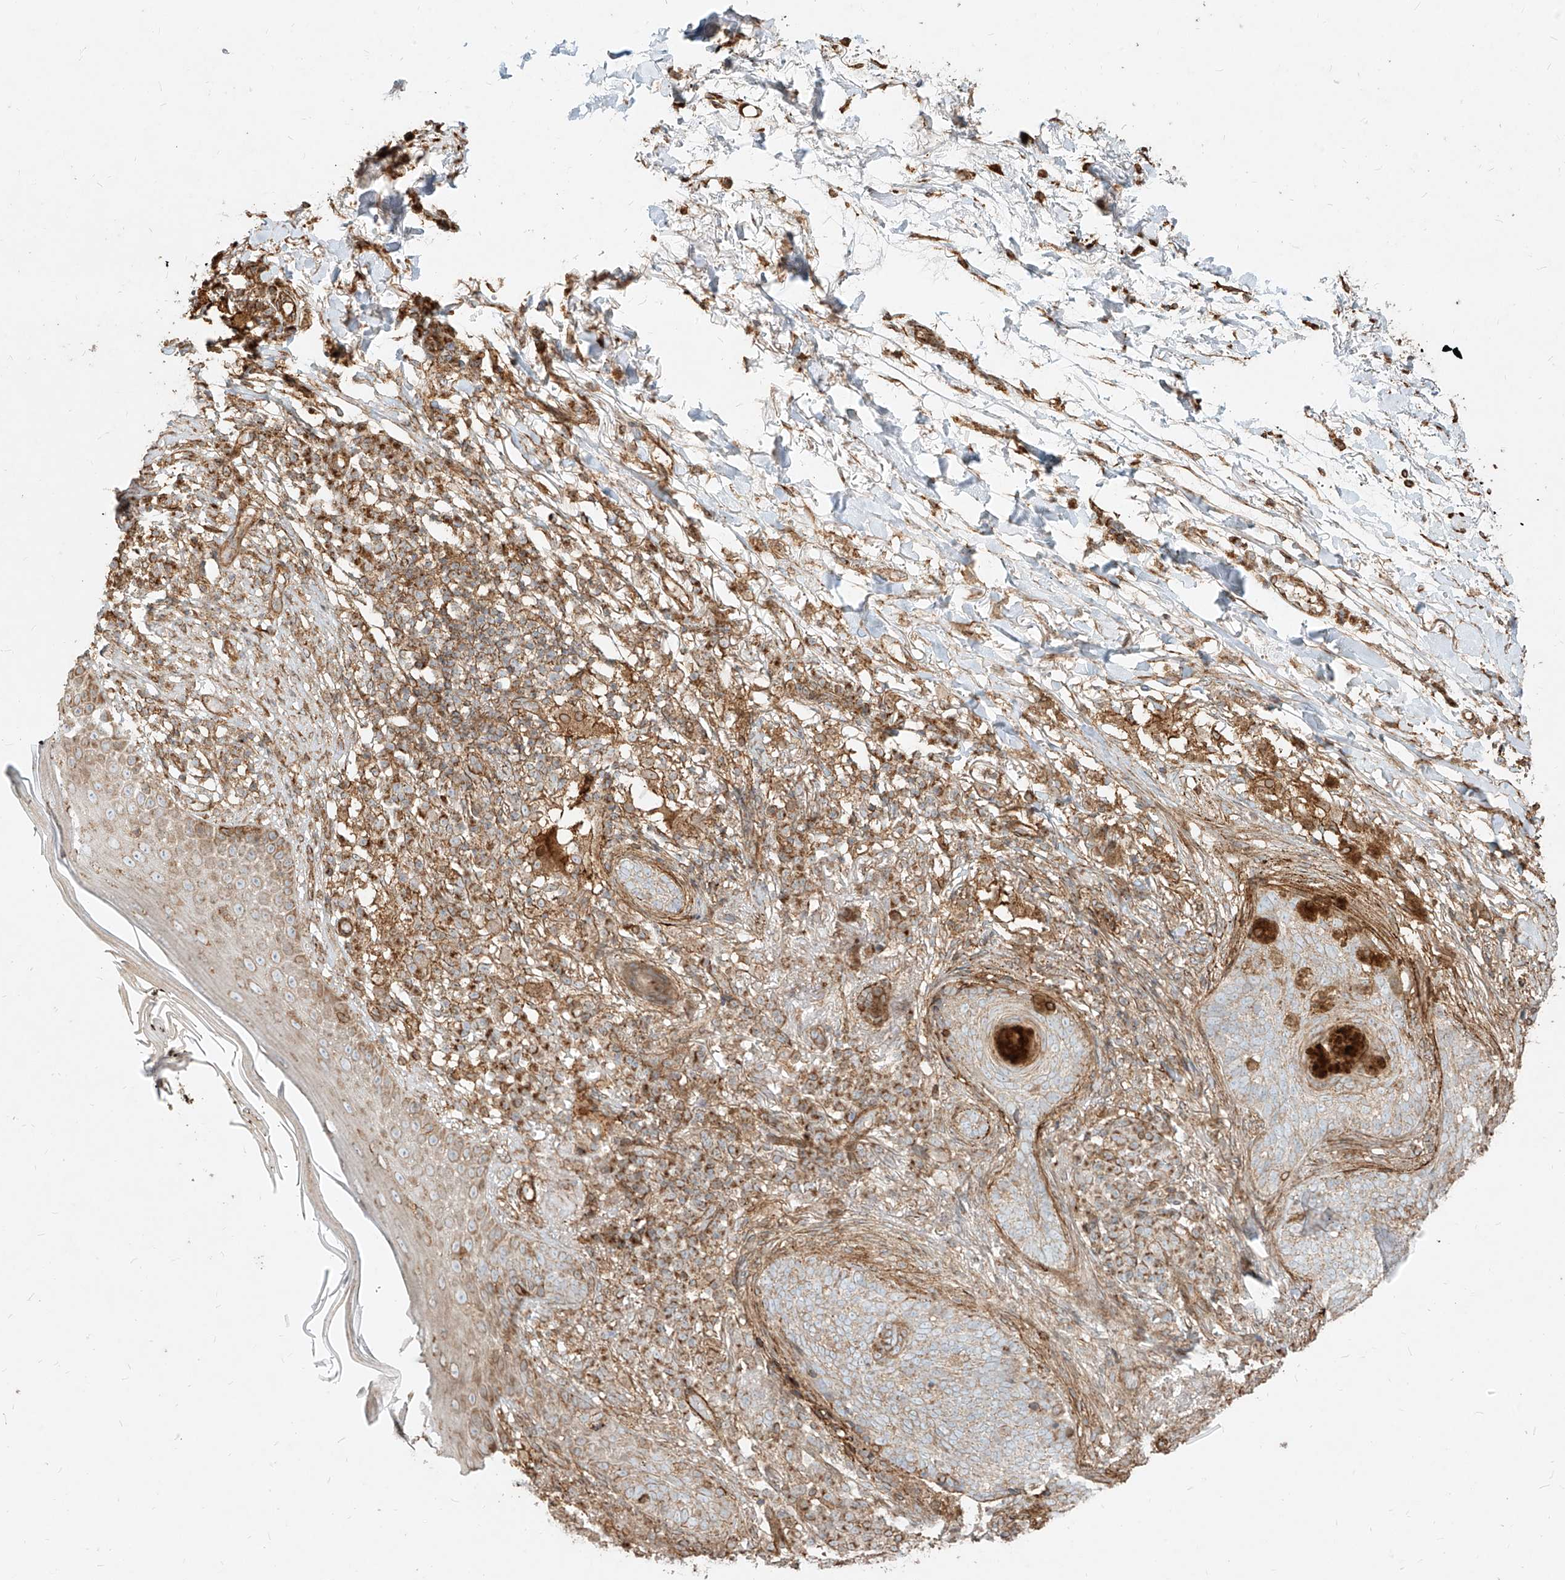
{"staining": {"intensity": "weak", "quantity": ">75%", "location": "cytoplasmic/membranous"}, "tissue": "skin cancer", "cell_type": "Tumor cells", "image_type": "cancer", "snomed": [{"axis": "morphology", "description": "Basal cell carcinoma"}, {"axis": "topography", "description": "Skin"}], "caption": "Protein staining exhibits weak cytoplasmic/membranous positivity in approximately >75% of tumor cells in skin cancer.", "gene": "MTX2", "patient": {"sex": "male", "age": 85}}